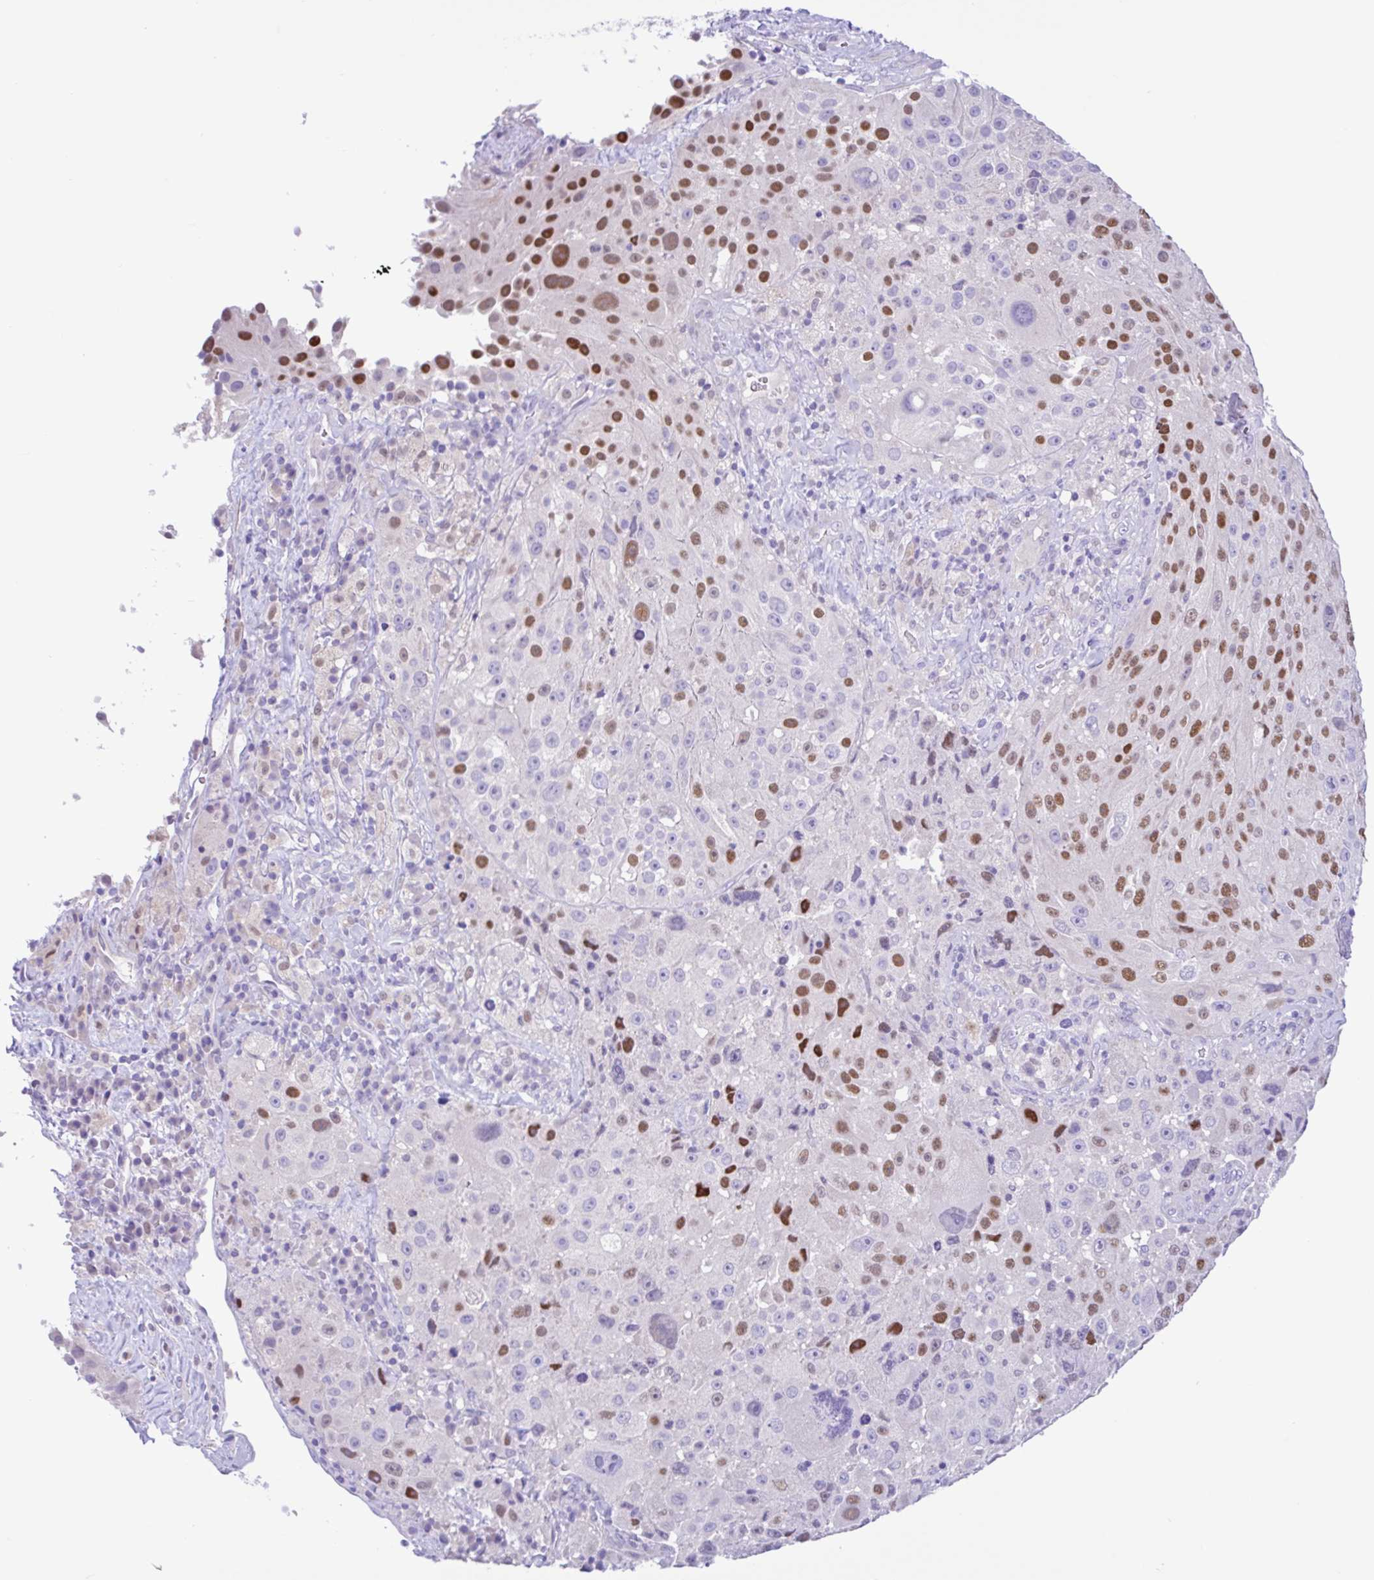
{"staining": {"intensity": "moderate", "quantity": "25%-75%", "location": "nuclear"}, "tissue": "melanoma", "cell_type": "Tumor cells", "image_type": "cancer", "snomed": [{"axis": "morphology", "description": "Malignant melanoma, Metastatic site"}, {"axis": "topography", "description": "Lymph node"}], "caption": "Brown immunohistochemical staining in malignant melanoma (metastatic site) reveals moderate nuclear expression in about 25%-75% of tumor cells. The protein is stained brown, and the nuclei are stained in blue (DAB (3,3'-diaminobenzidine) IHC with brightfield microscopy, high magnification).", "gene": "ANO4", "patient": {"sex": "male", "age": 62}}